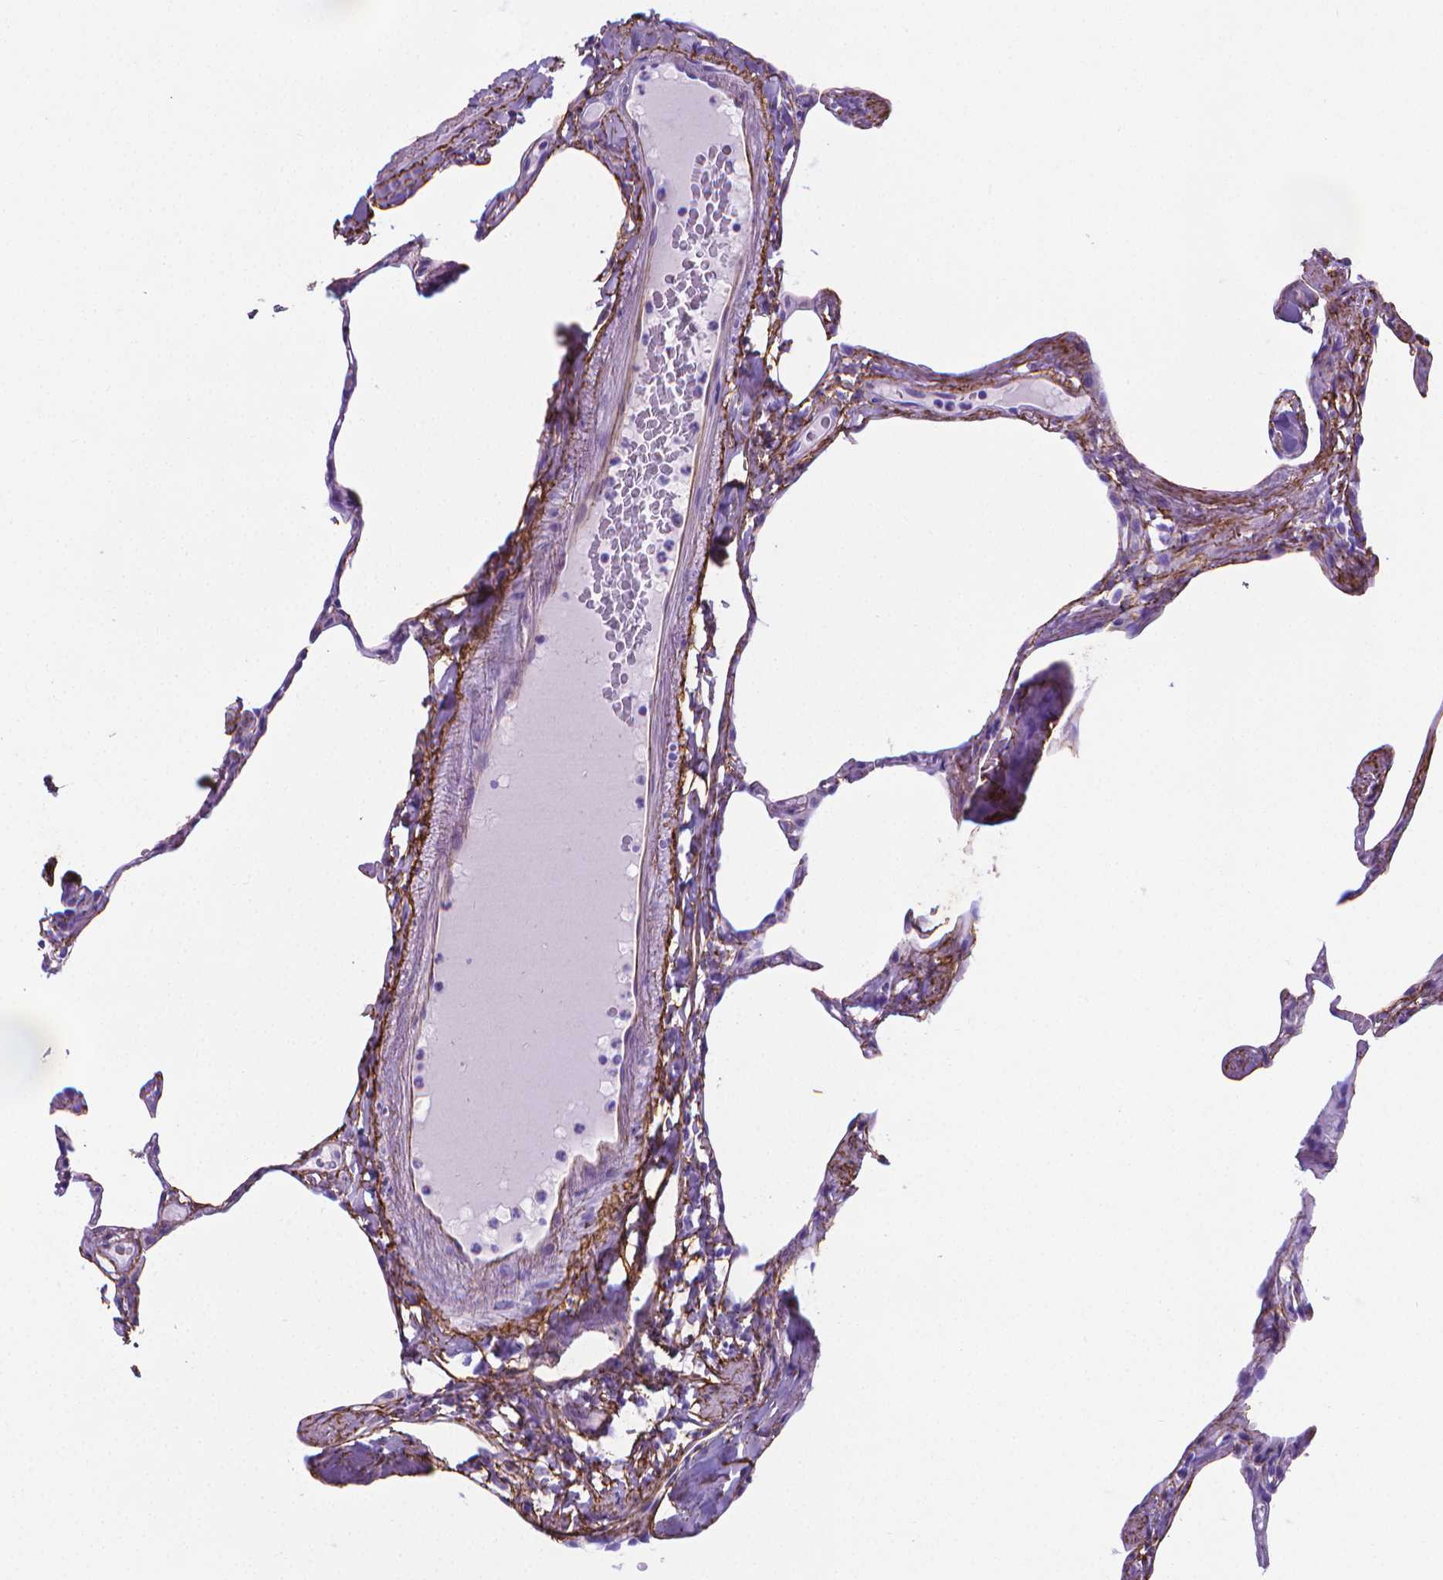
{"staining": {"intensity": "negative", "quantity": "none", "location": "none"}, "tissue": "lung", "cell_type": "Alveolar cells", "image_type": "normal", "snomed": [{"axis": "morphology", "description": "Normal tissue, NOS"}, {"axis": "topography", "description": "Lung"}], "caption": "Immunohistochemistry (IHC) micrograph of unremarkable lung stained for a protein (brown), which exhibits no staining in alveolar cells.", "gene": "MFAP2", "patient": {"sex": "male", "age": 65}}